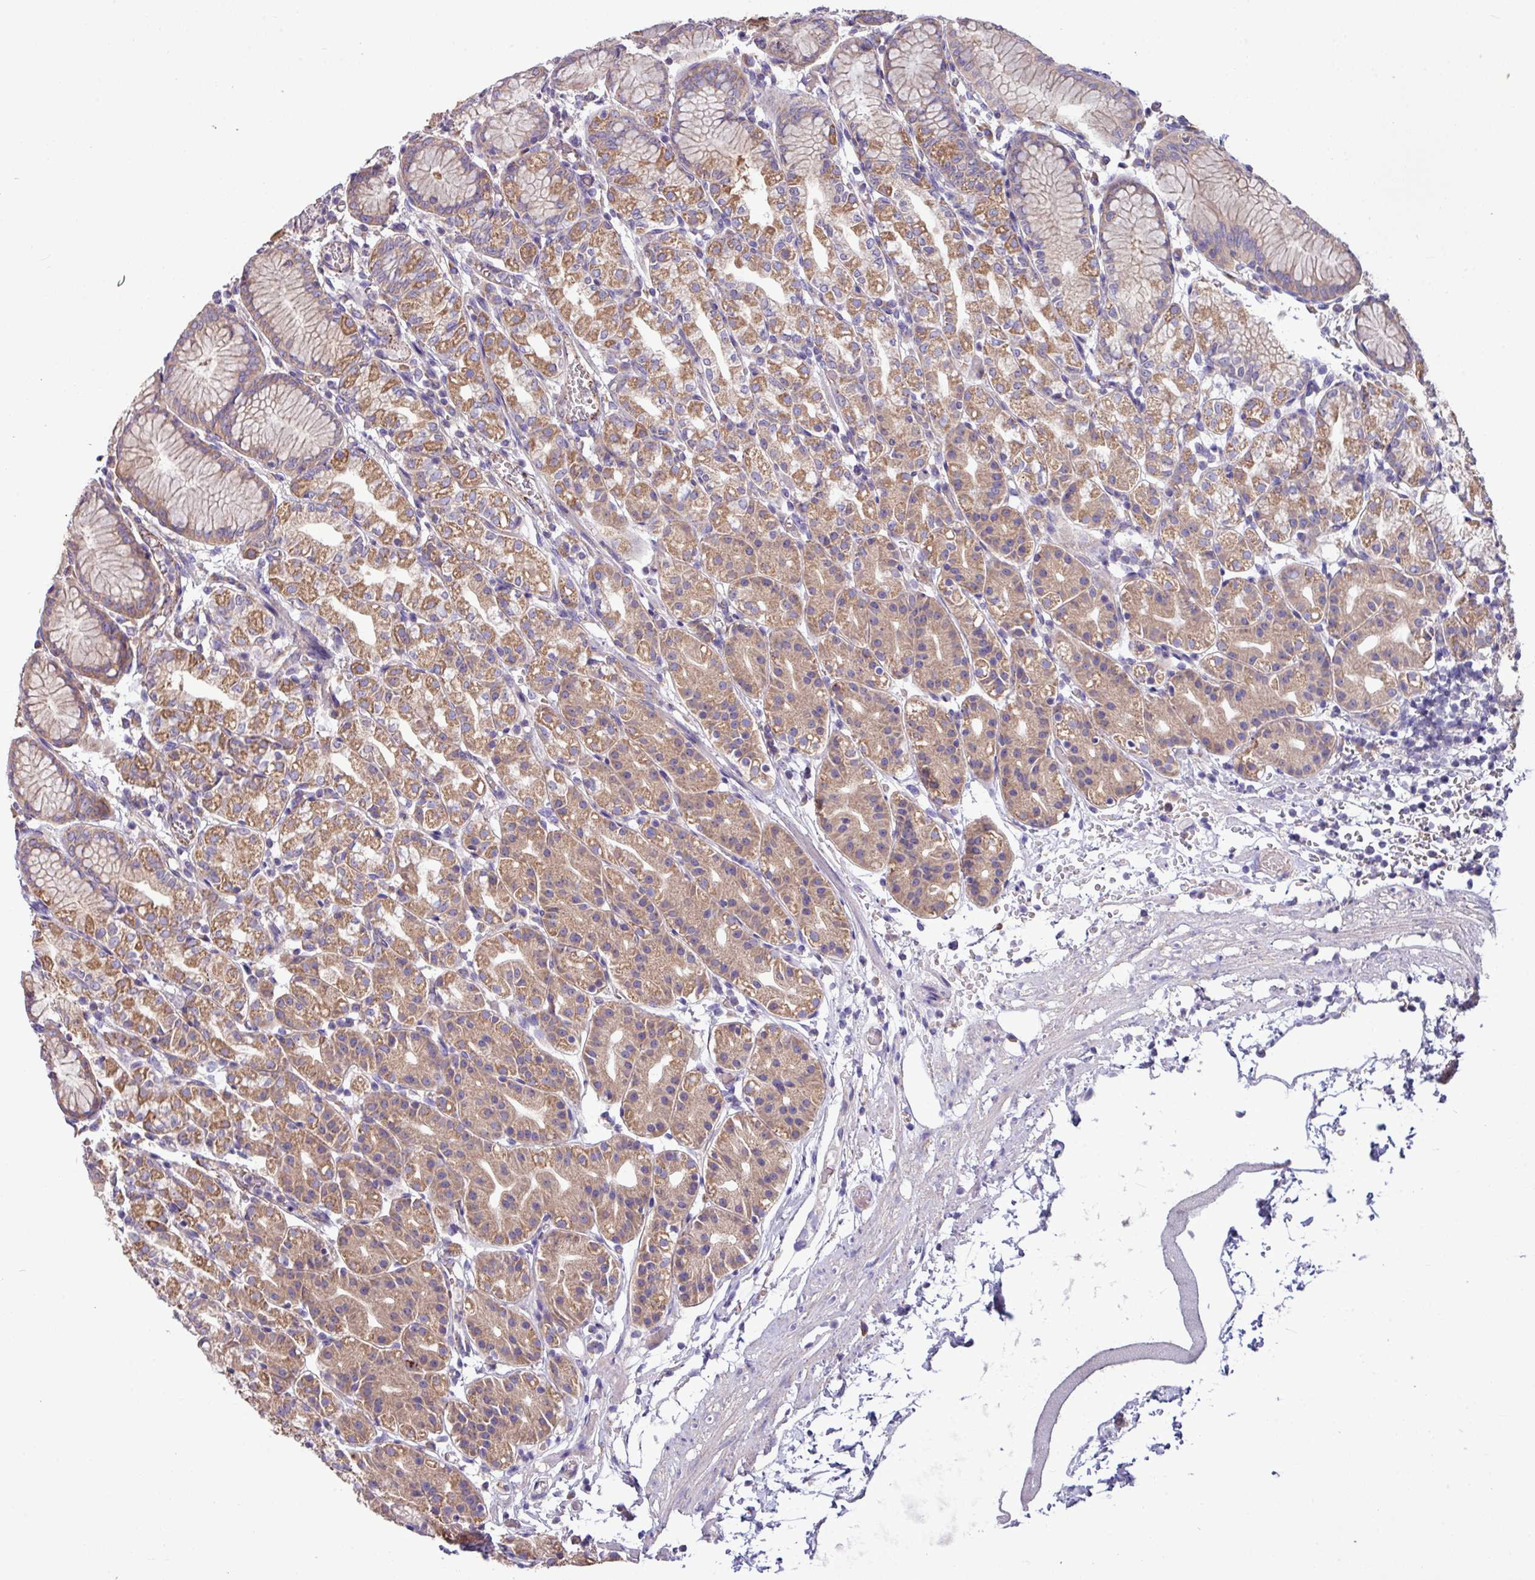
{"staining": {"intensity": "moderate", "quantity": ">75%", "location": "cytoplasmic/membranous"}, "tissue": "stomach", "cell_type": "Glandular cells", "image_type": "normal", "snomed": [{"axis": "morphology", "description": "Normal tissue, NOS"}, {"axis": "topography", "description": "Stomach"}], "caption": "A brown stain labels moderate cytoplasmic/membranous staining of a protein in glandular cells of benign stomach.", "gene": "PPM1J", "patient": {"sex": "female", "age": 57}}